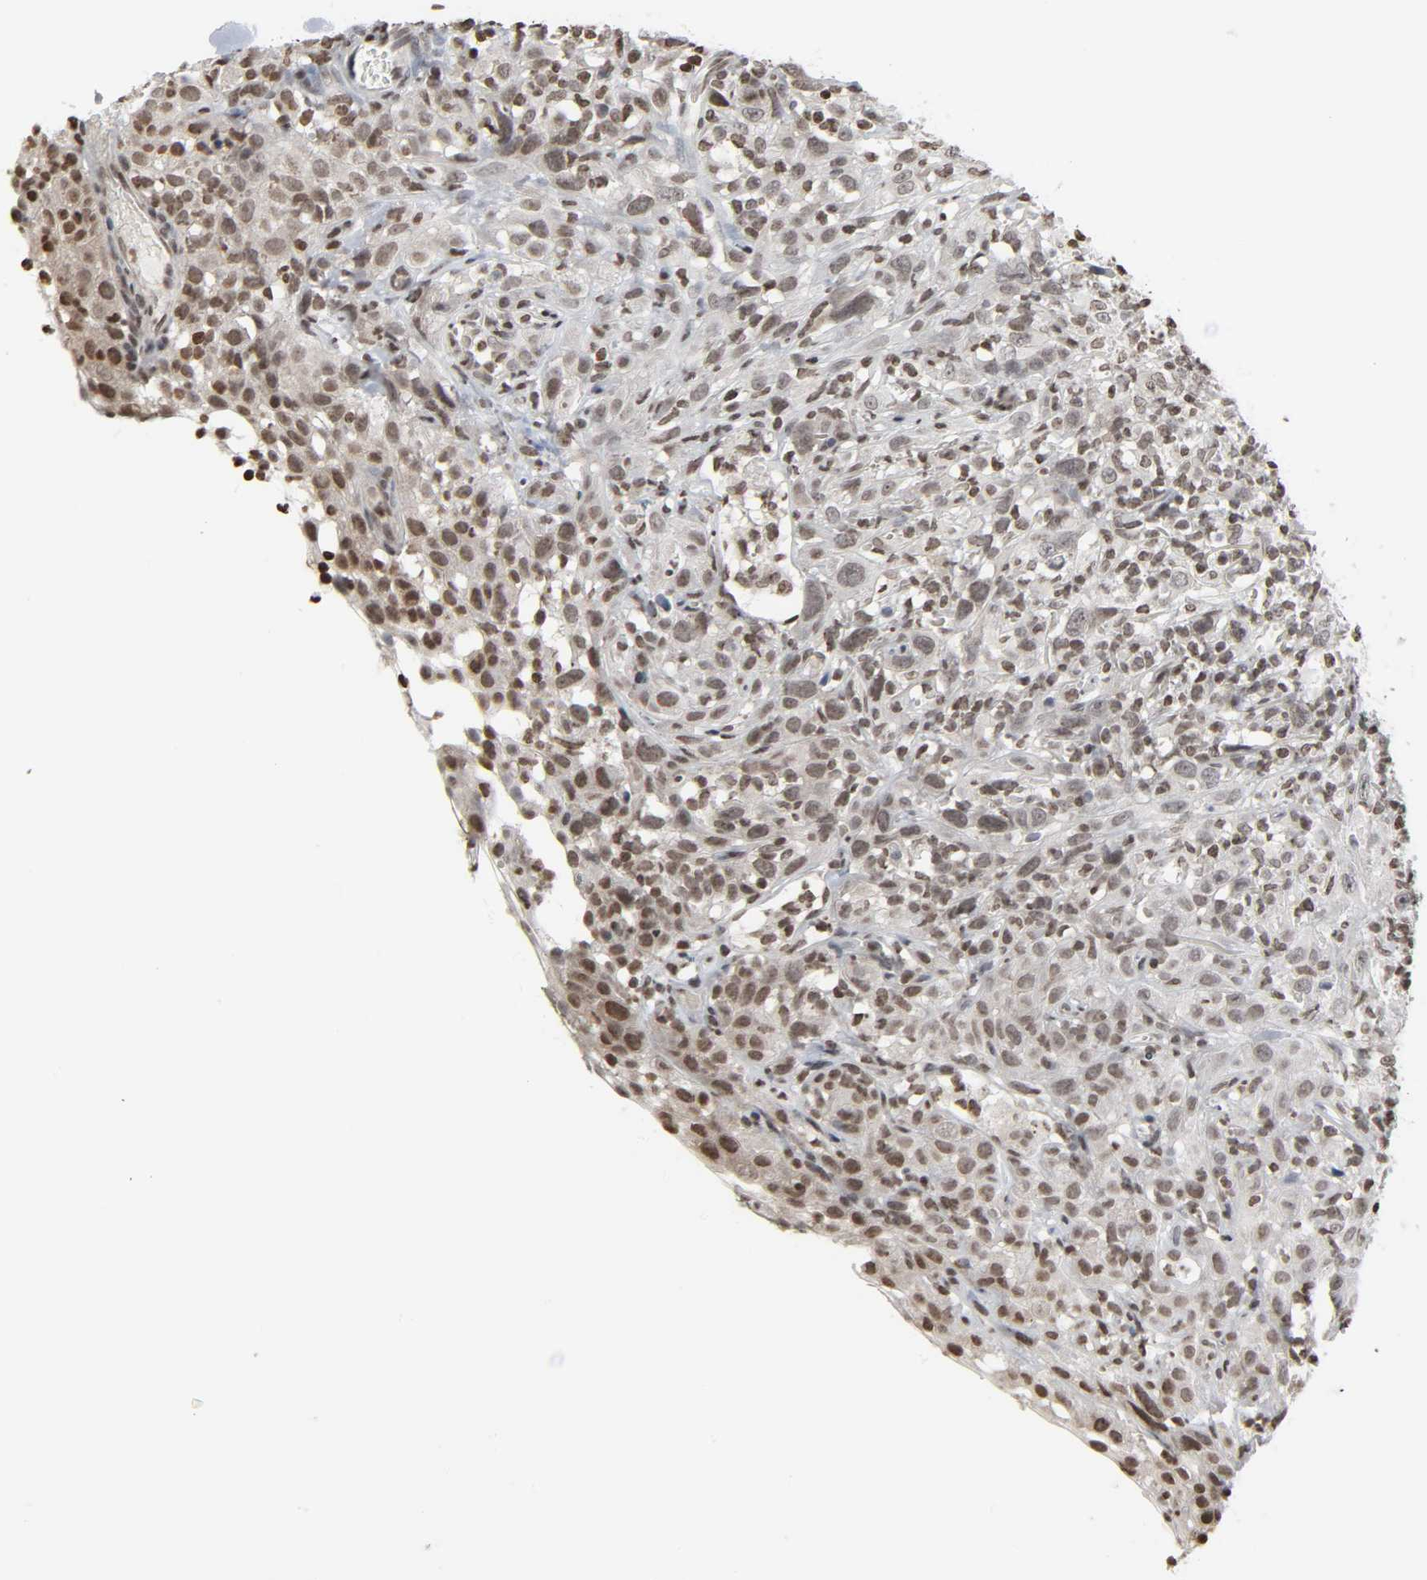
{"staining": {"intensity": "moderate", "quantity": ">75%", "location": "nuclear"}, "tissue": "thyroid cancer", "cell_type": "Tumor cells", "image_type": "cancer", "snomed": [{"axis": "morphology", "description": "Carcinoma, NOS"}, {"axis": "topography", "description": "Thyroid gland"}], "caption": "Protein staining of thyroid cancer tissue shows moderate nuclear positivity in approximately >75% of tumor cells.", "gene": "ELAVL1", "patient": {"sex": "female", "age": 77}}